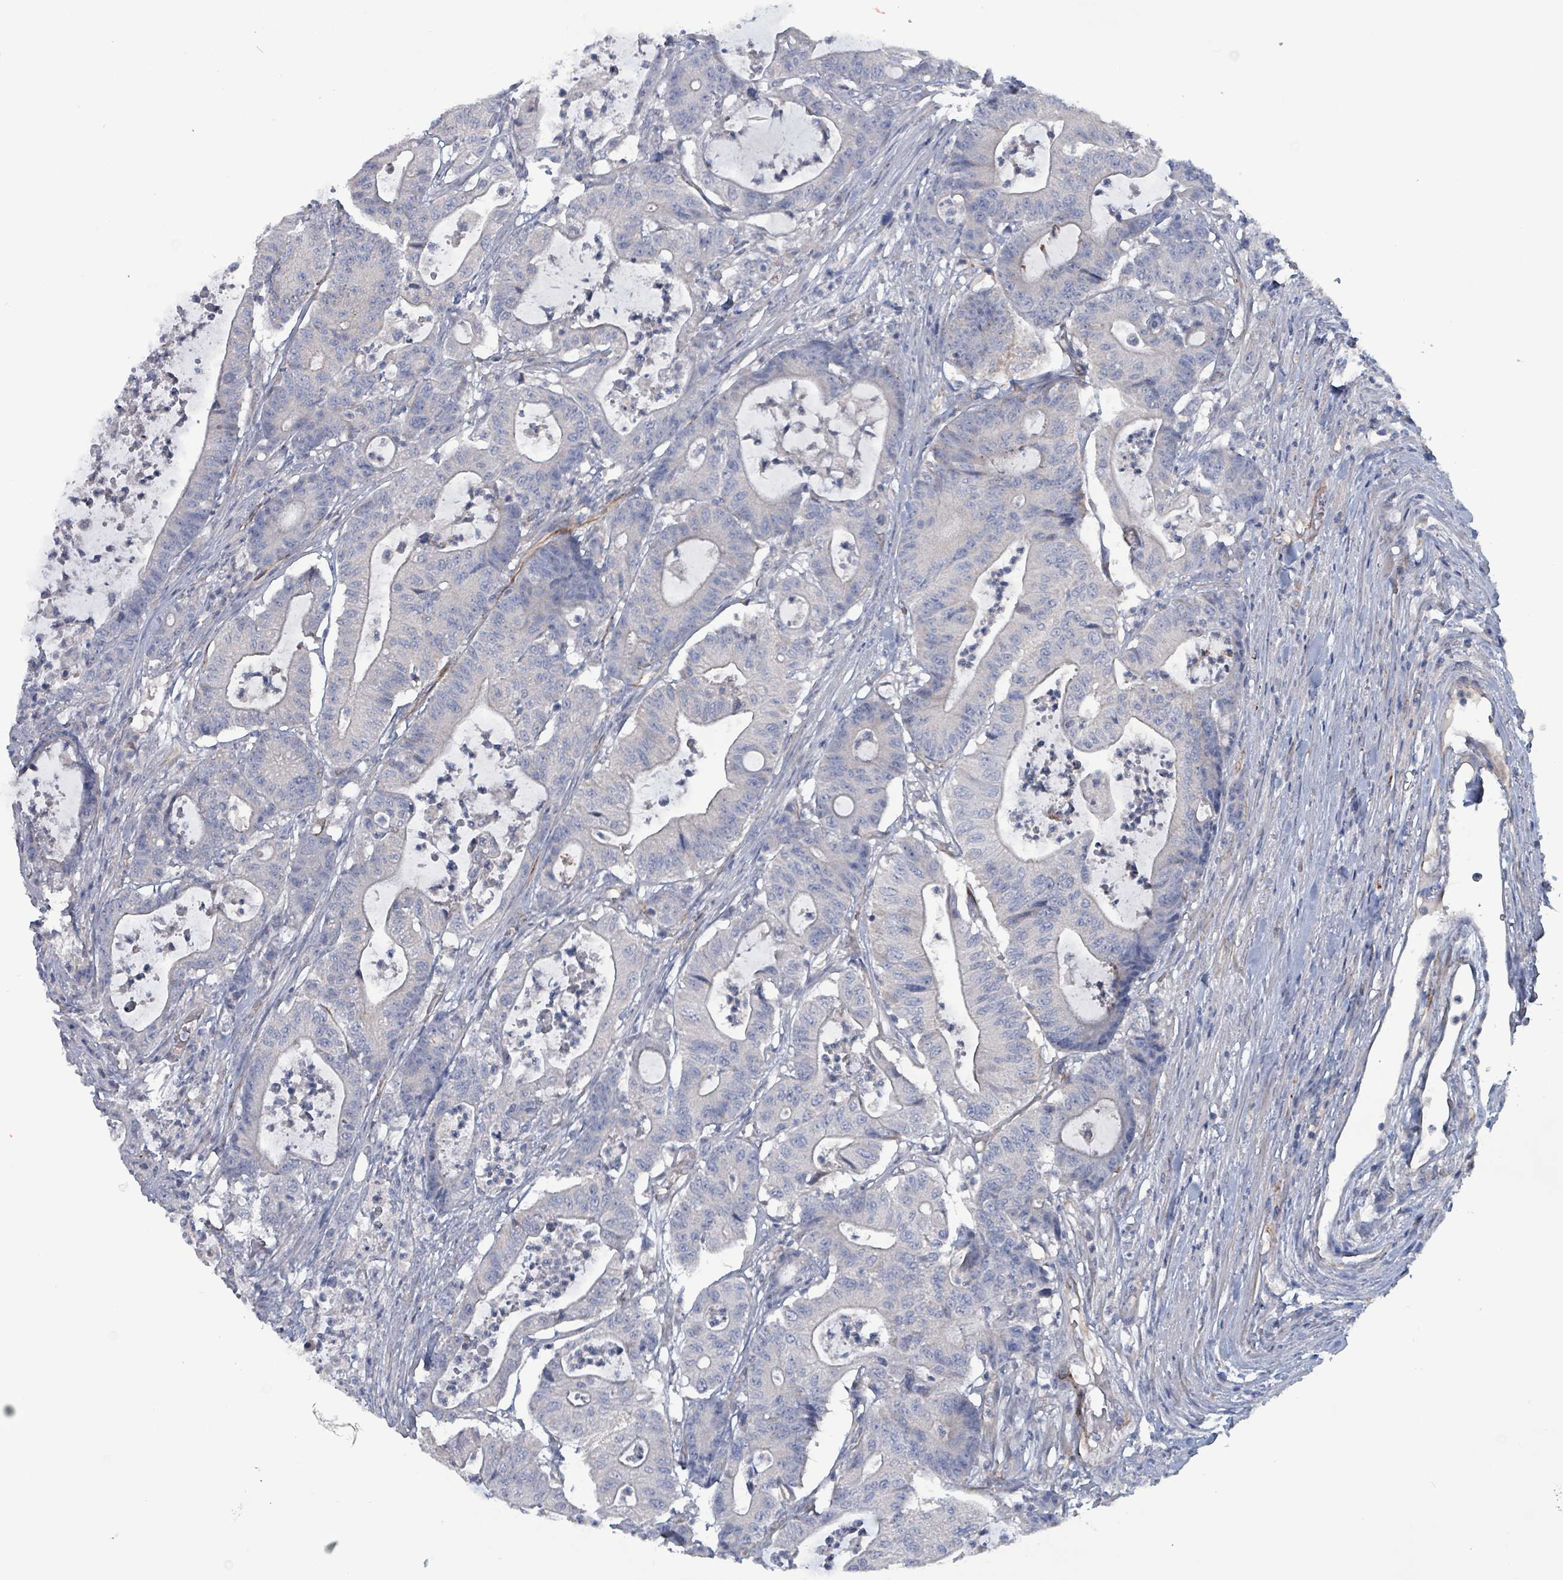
{"staining": {"intensity": "negative", "quantity": "none", "location": "none"}, "tissue": "colorectal cancer", "cell_type": "Tumor cells", "image_type": "cancer", "snomed": [{"axis": "morphology", "description": "Adenocarcinoma, NOS"}, {"axis": "topography", "description": "Colon"}], "caption": "Colorectal adenocarcinoma stained for a protein using immunohistochemistry (IHC) displays no positivity tumor cells.", "gene": "TAAR5", "patient": {"sex": "female", "age": 84}}